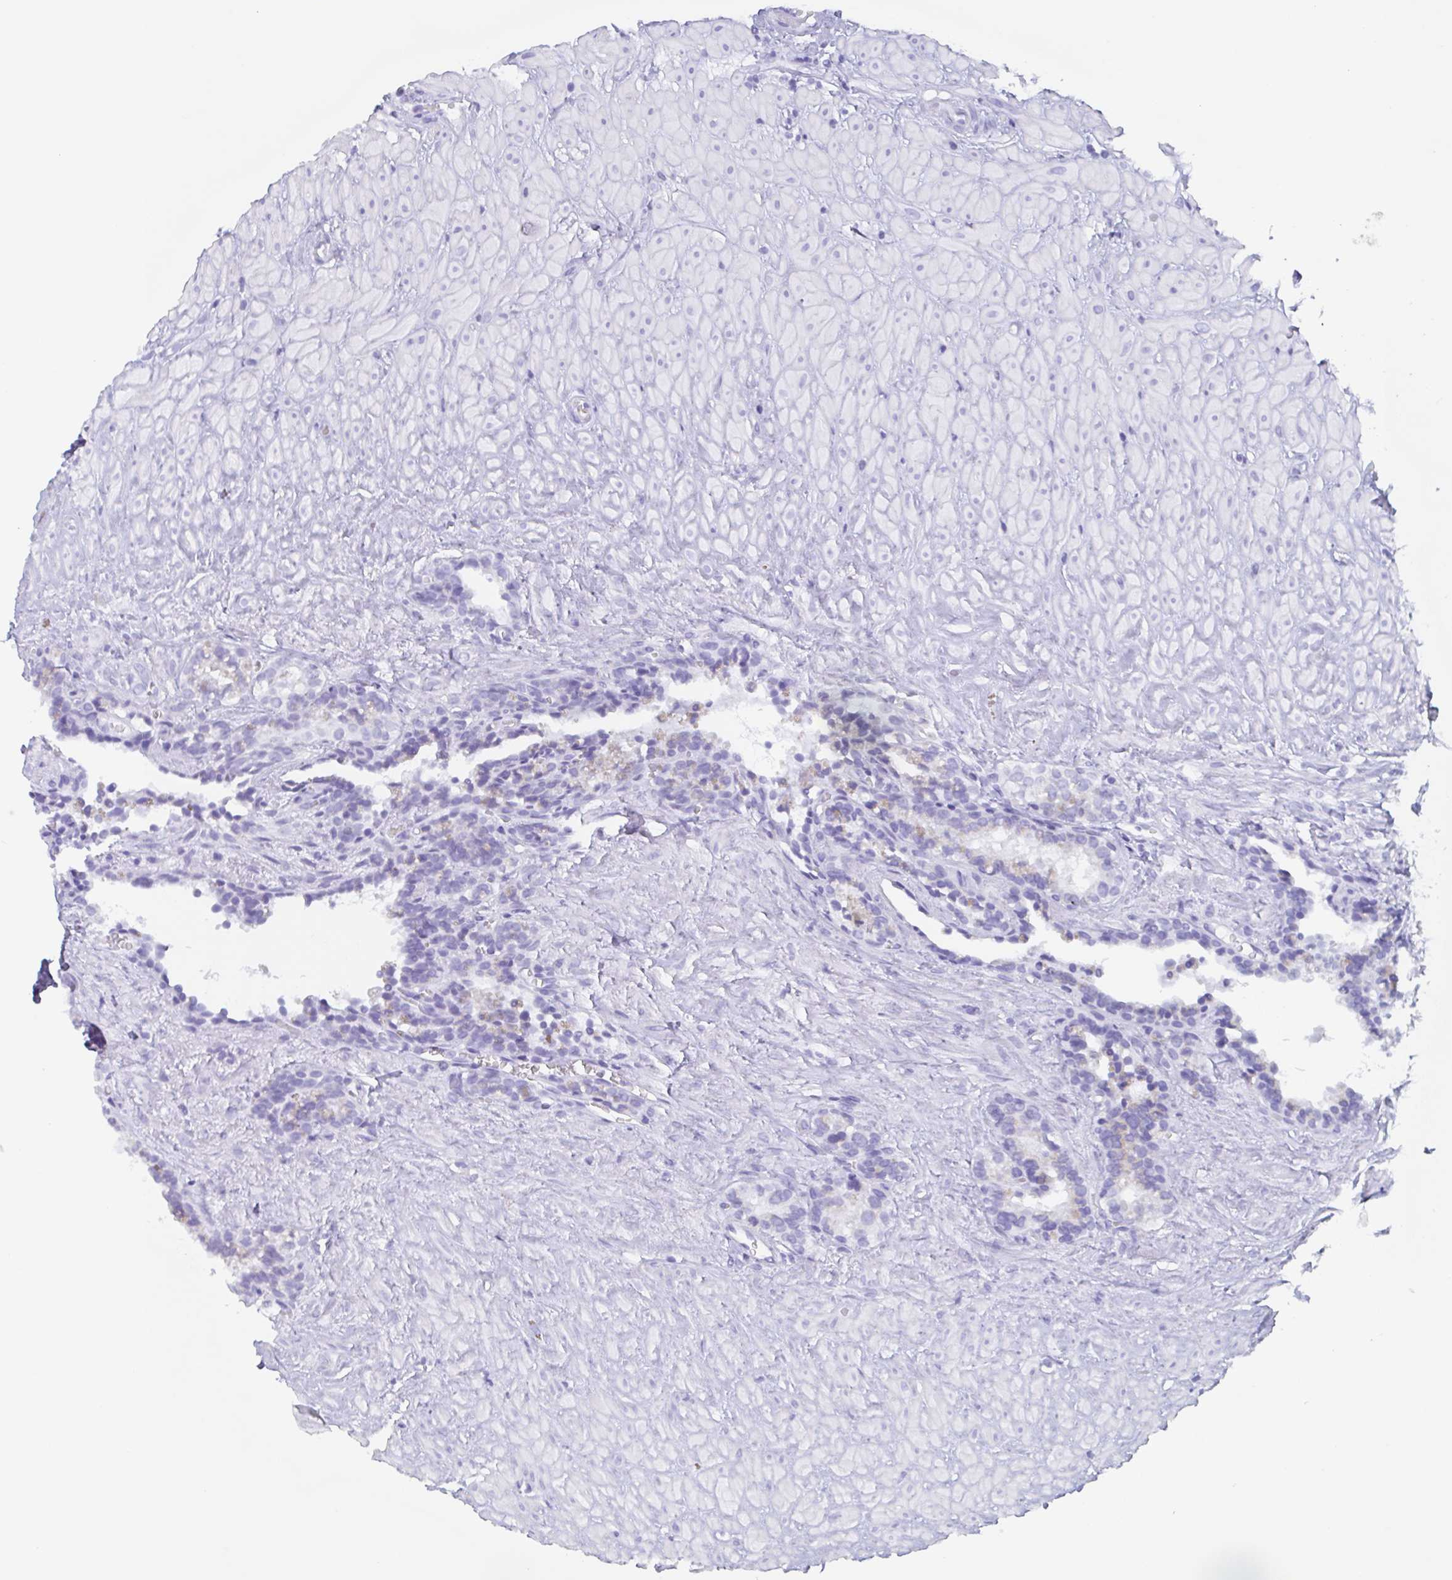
{"staining": {"intensity": "negative", "quantity": "none", "location": "none"}, "tissue": "seminal vesicle", "cell_type": "Glandular cells", "image_type": "normal", "snomed": [{"axis": "morphology", "description": "Normal tissue, NOS"}, {"axis": "topography", "description": "Seminal veicle"}], "caption": "Glandular cells are negative for brown protein staining in benign seminal vesicle. The staining was performed using DAB (3,3'-diaminobenzidine) to visualize the protein expression in brown, while the nuclei were stained in blue with hematoxylin (Magnification: 20x).", "gene": "AGFG2", "patient": {"sex": "male", "age": 76}}